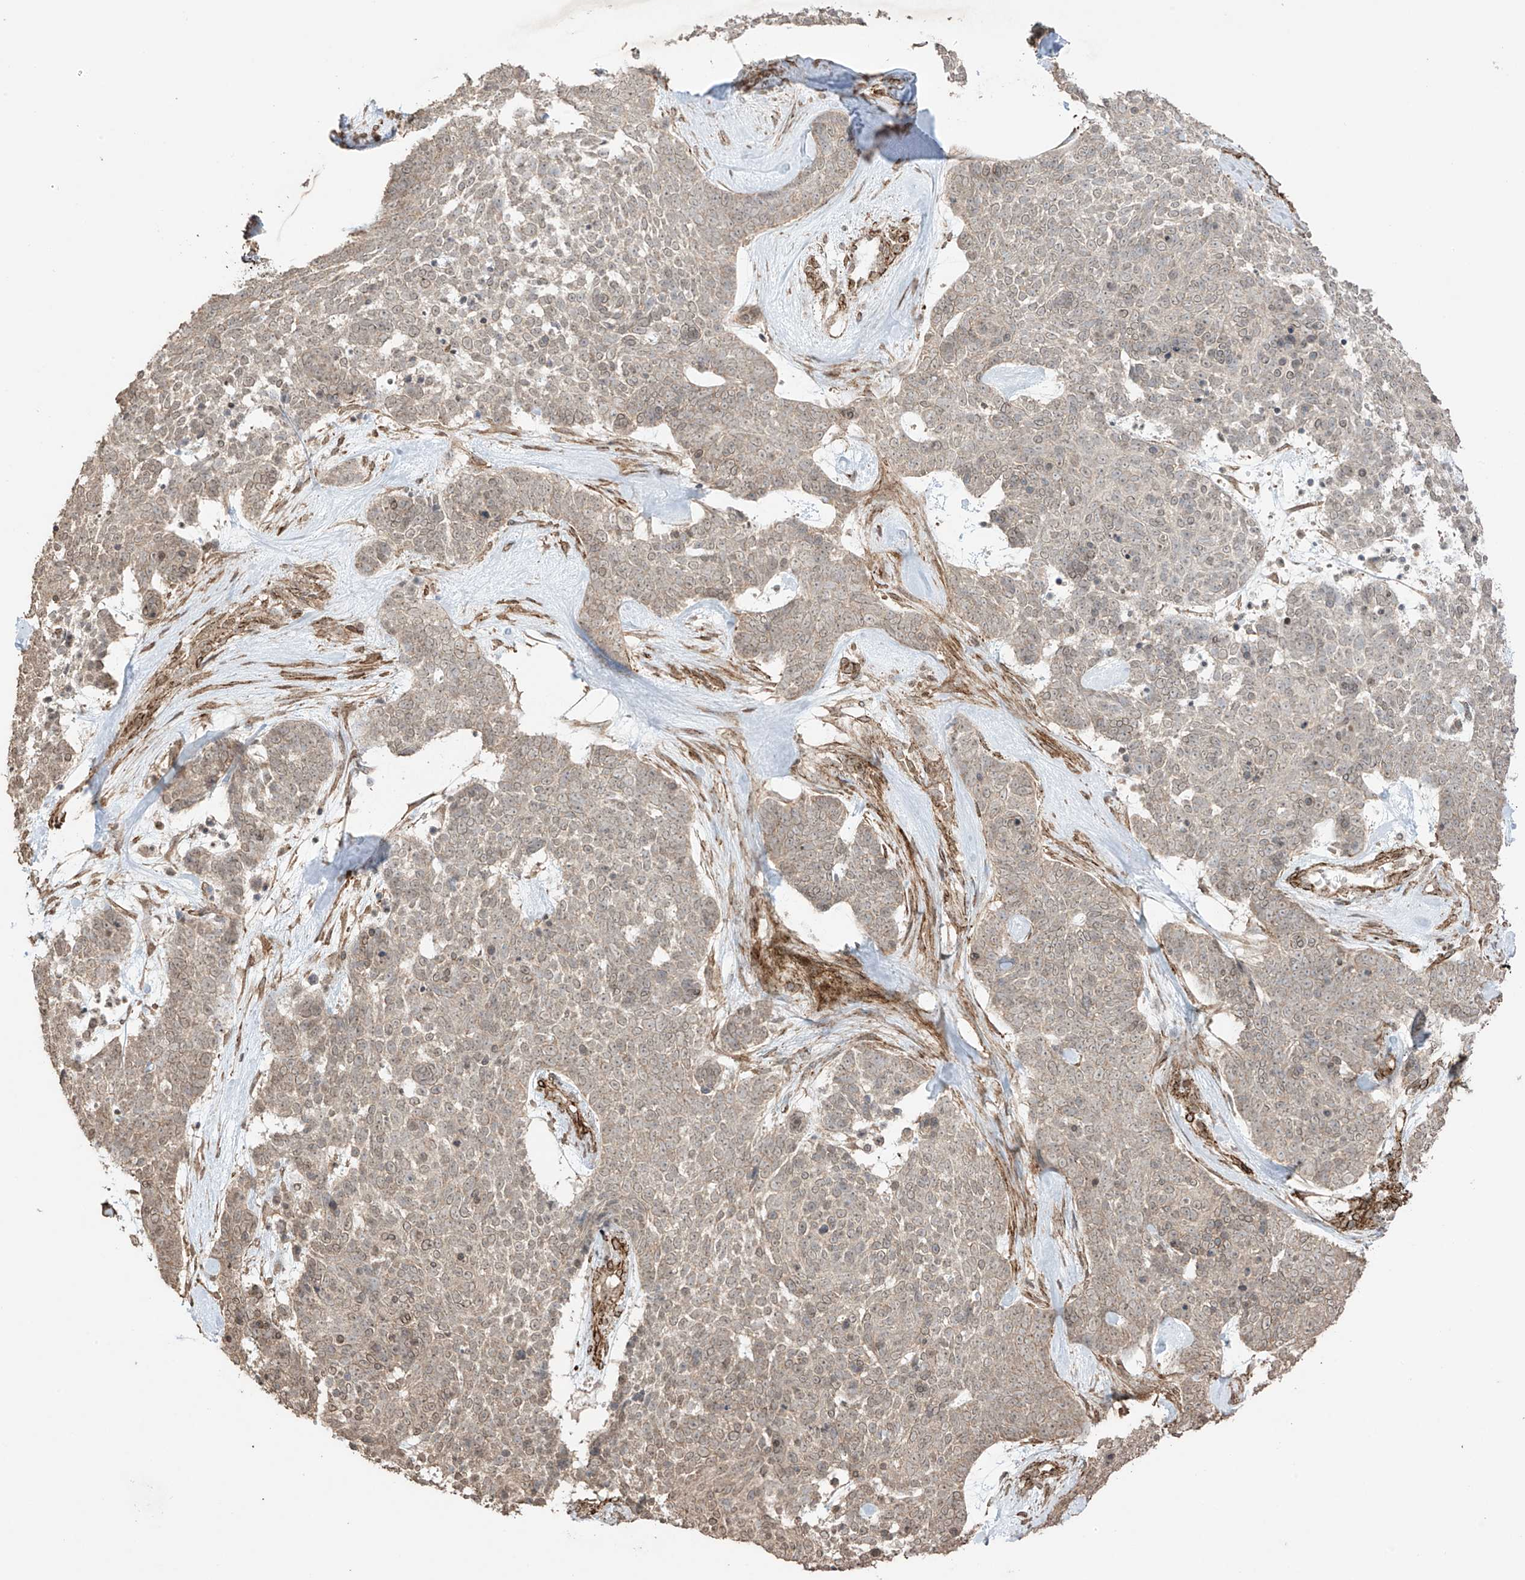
{"staining": {"intensity": "weak", "quantity": "25%-75%", "location": "cytoplasmic/membranous,nuclear"}, "tissue": "skin cancer", "cell_type": "Tumor cells", "image_type": "cancer", "snomed": [{"axis": "morphology", "description": "Basal cell carcinoma"}, {"axis": "topography", "description": "Skin"}], "caption": "Protein staining of basal cell carcinoma (skin) tissue demonstrates weak cytoplasmic/membranous and nuclear staining in approximately 25%-75% of tumor cells.", "gene": "TTLL5", "patient": {"sex": "female", "age": 81}}